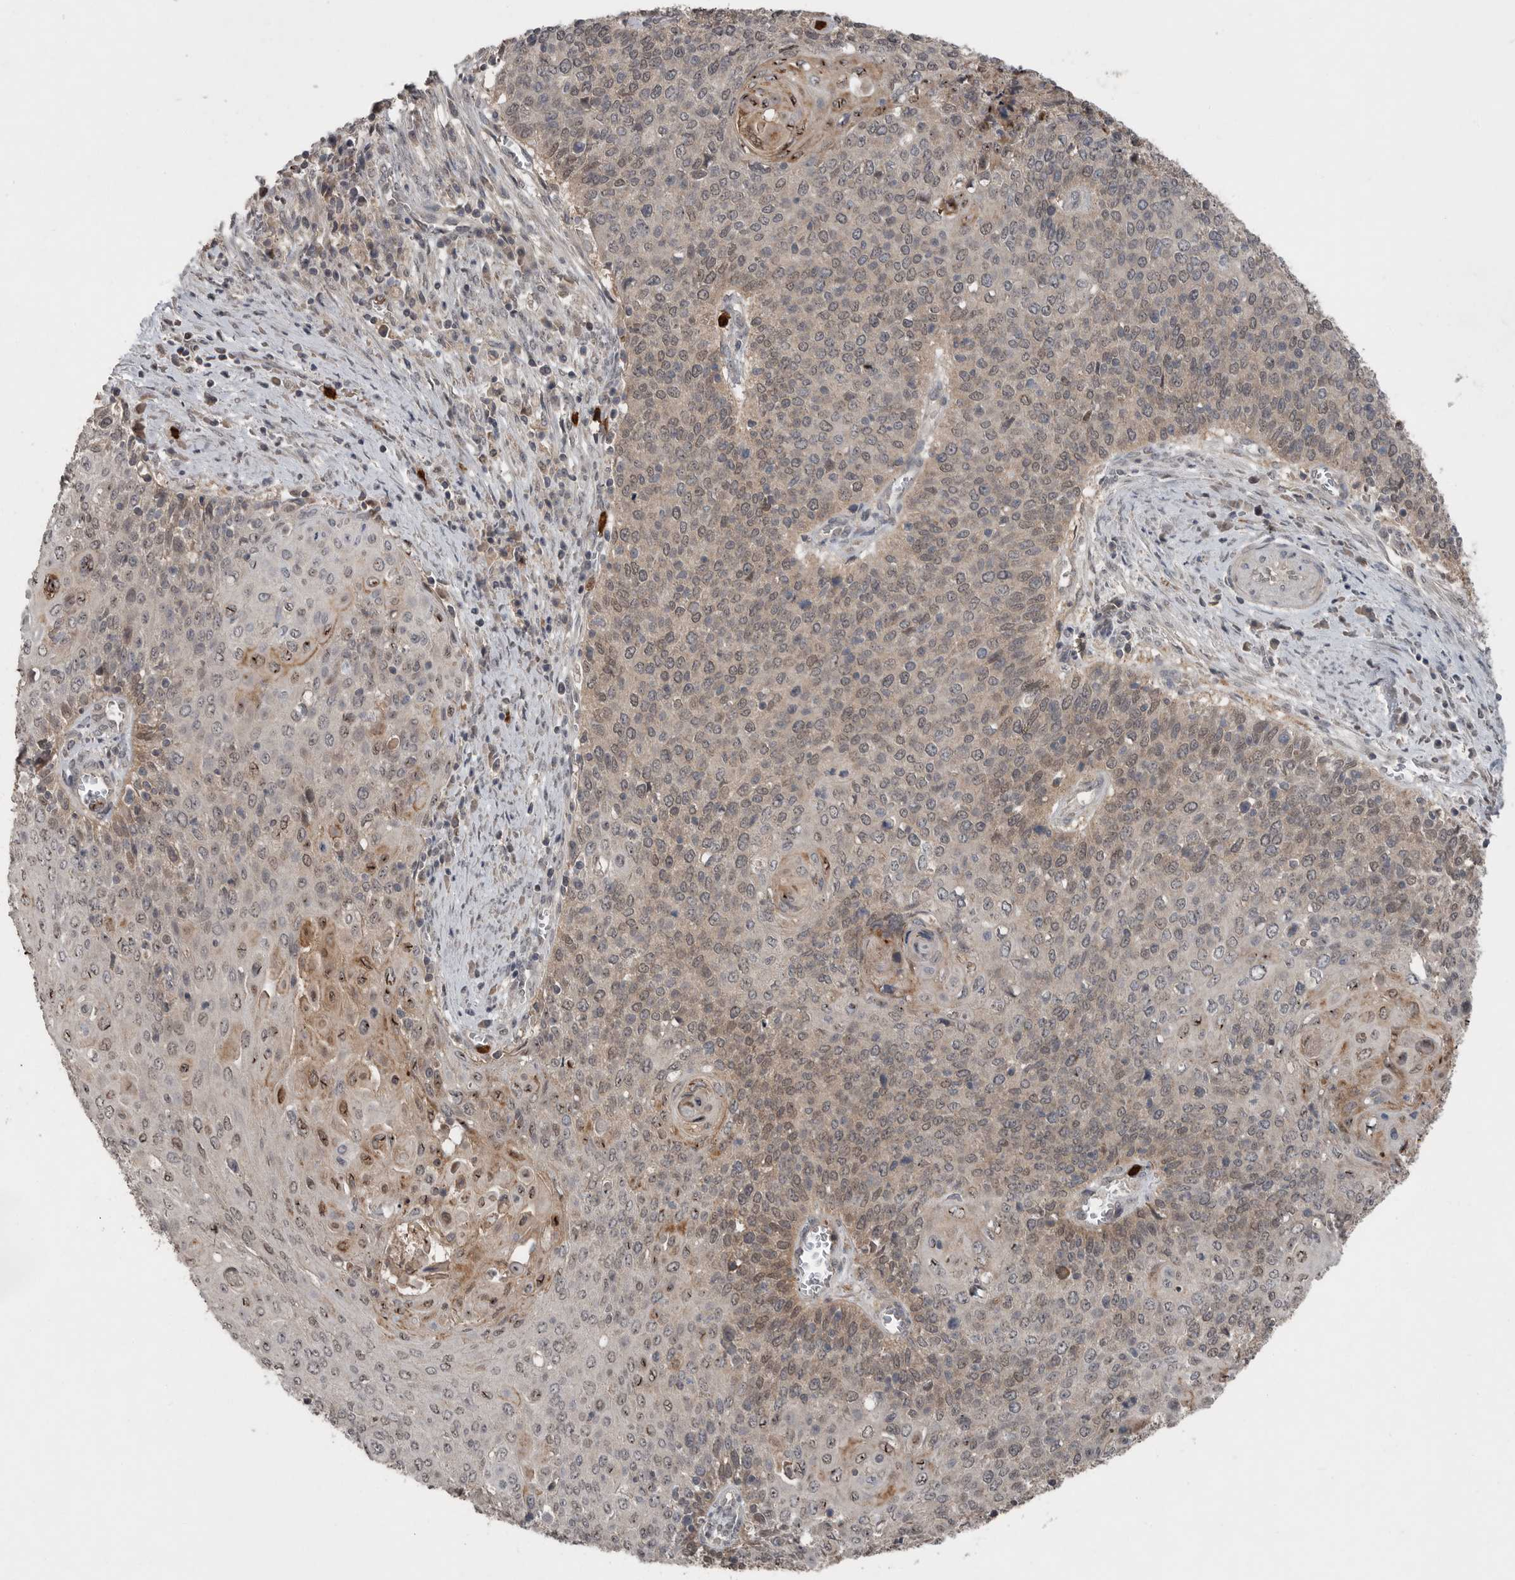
{"staining": {"intensity": "weak", "quantity": "25%-75%", "location": "cytoplasmic/membranous,nuclear"}, "tissue": "cervical cancer", "cell_type": "Tumor cells", "image_type": "cancer", "snomed": [{"axis": "morphology", "description": "Squamous cell carcinoma, NOS"}, {"axis": "topography", "description": "Cervix"}], "caption": "A brown stain labels weak cytoplasmic/membranous and nuclear expression of a protein in squamous cell carcinoma (cervical) tumor cells.", "gene": "SCP2", "patient": {"sex": "female", "age": 39}}